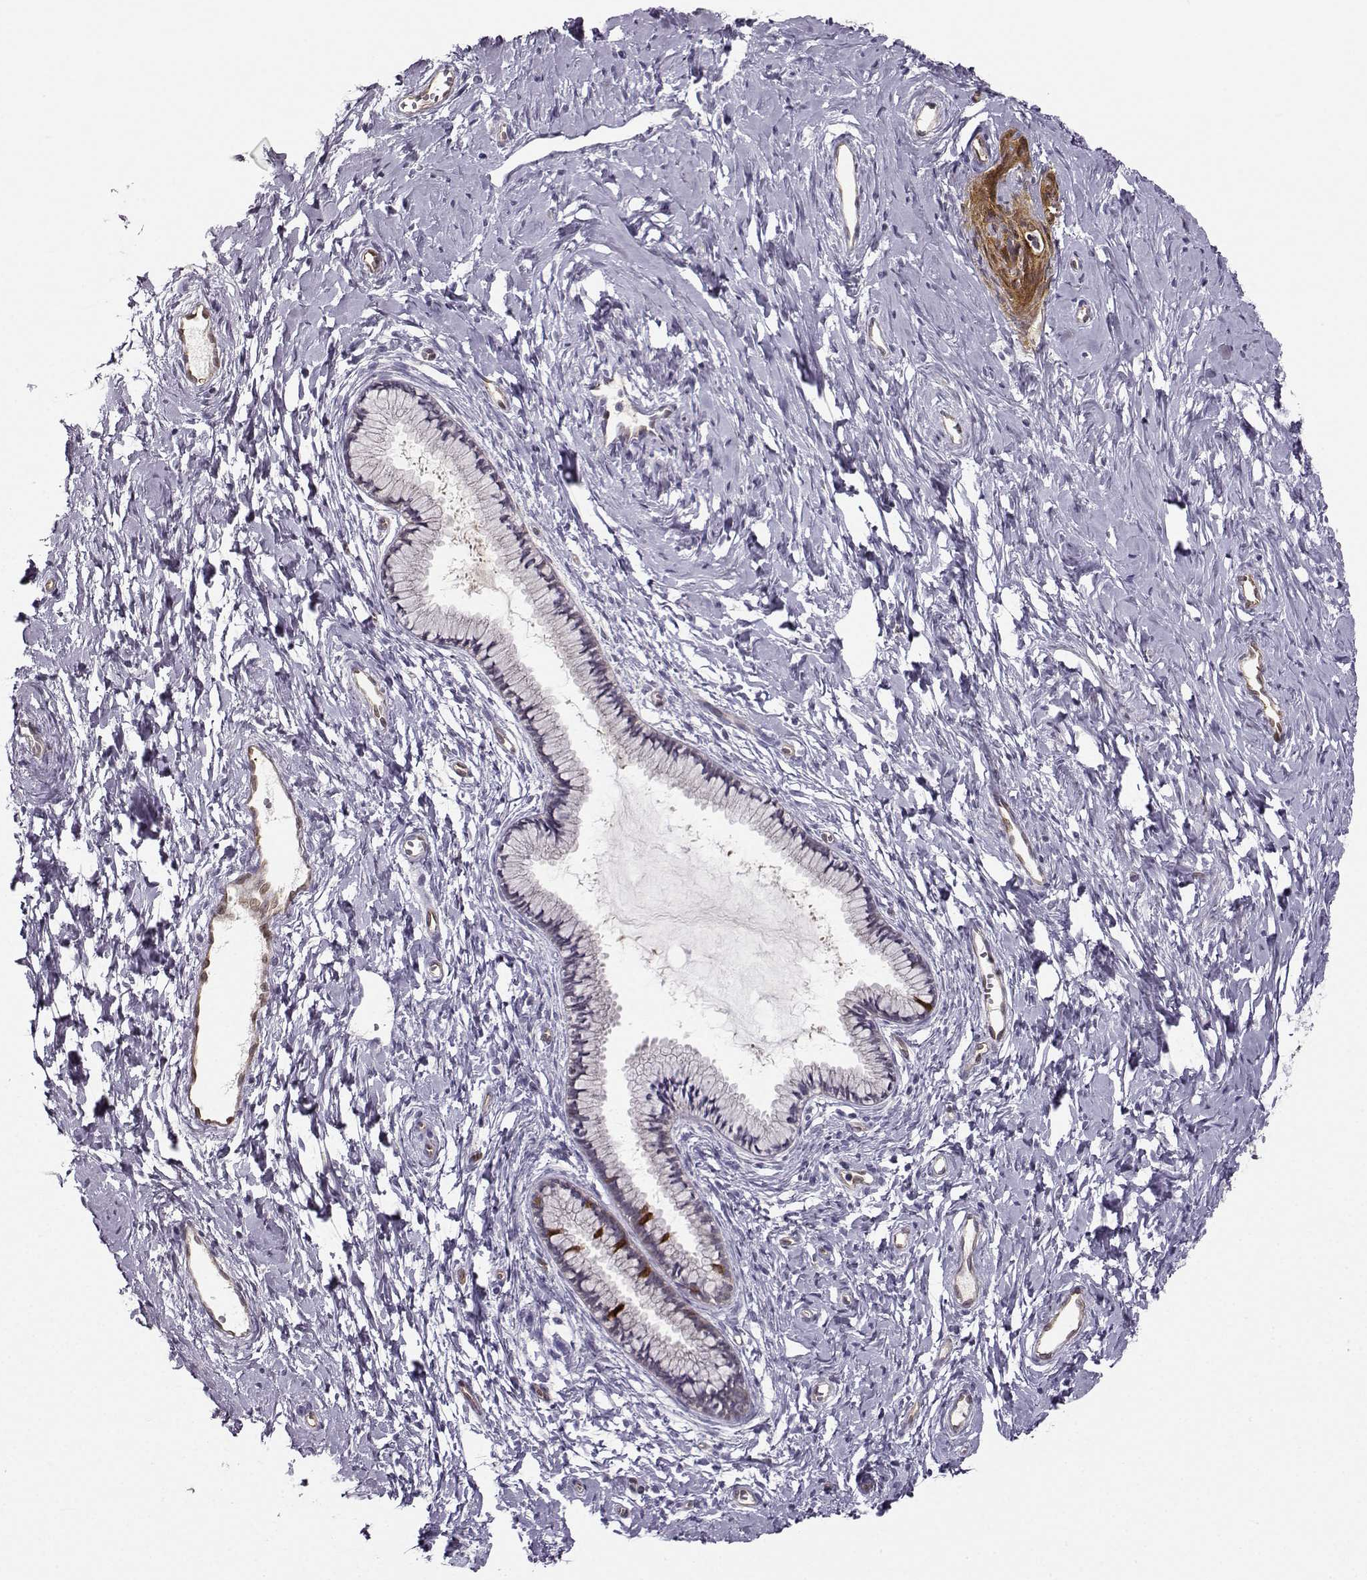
{"staining": {"intensity": "strong", "quantity": "<25%", "location": "cytoplasmic/membranous"}, "tissue": "cervix", "cell_type": "Glandular cells", "image_type": "normal", "snomed": [{"axis": "morphology", "description": "Normal tissue, NOS"}, {"axis": "topography", "description": "Cervix"}], "caption": "Glandular cells display strong cytoplasmic/membranous expression in about <25% of cells in unremarkable cervix.", "gene": "NQO1", "patient": {"sex": "female", "age": 40}}